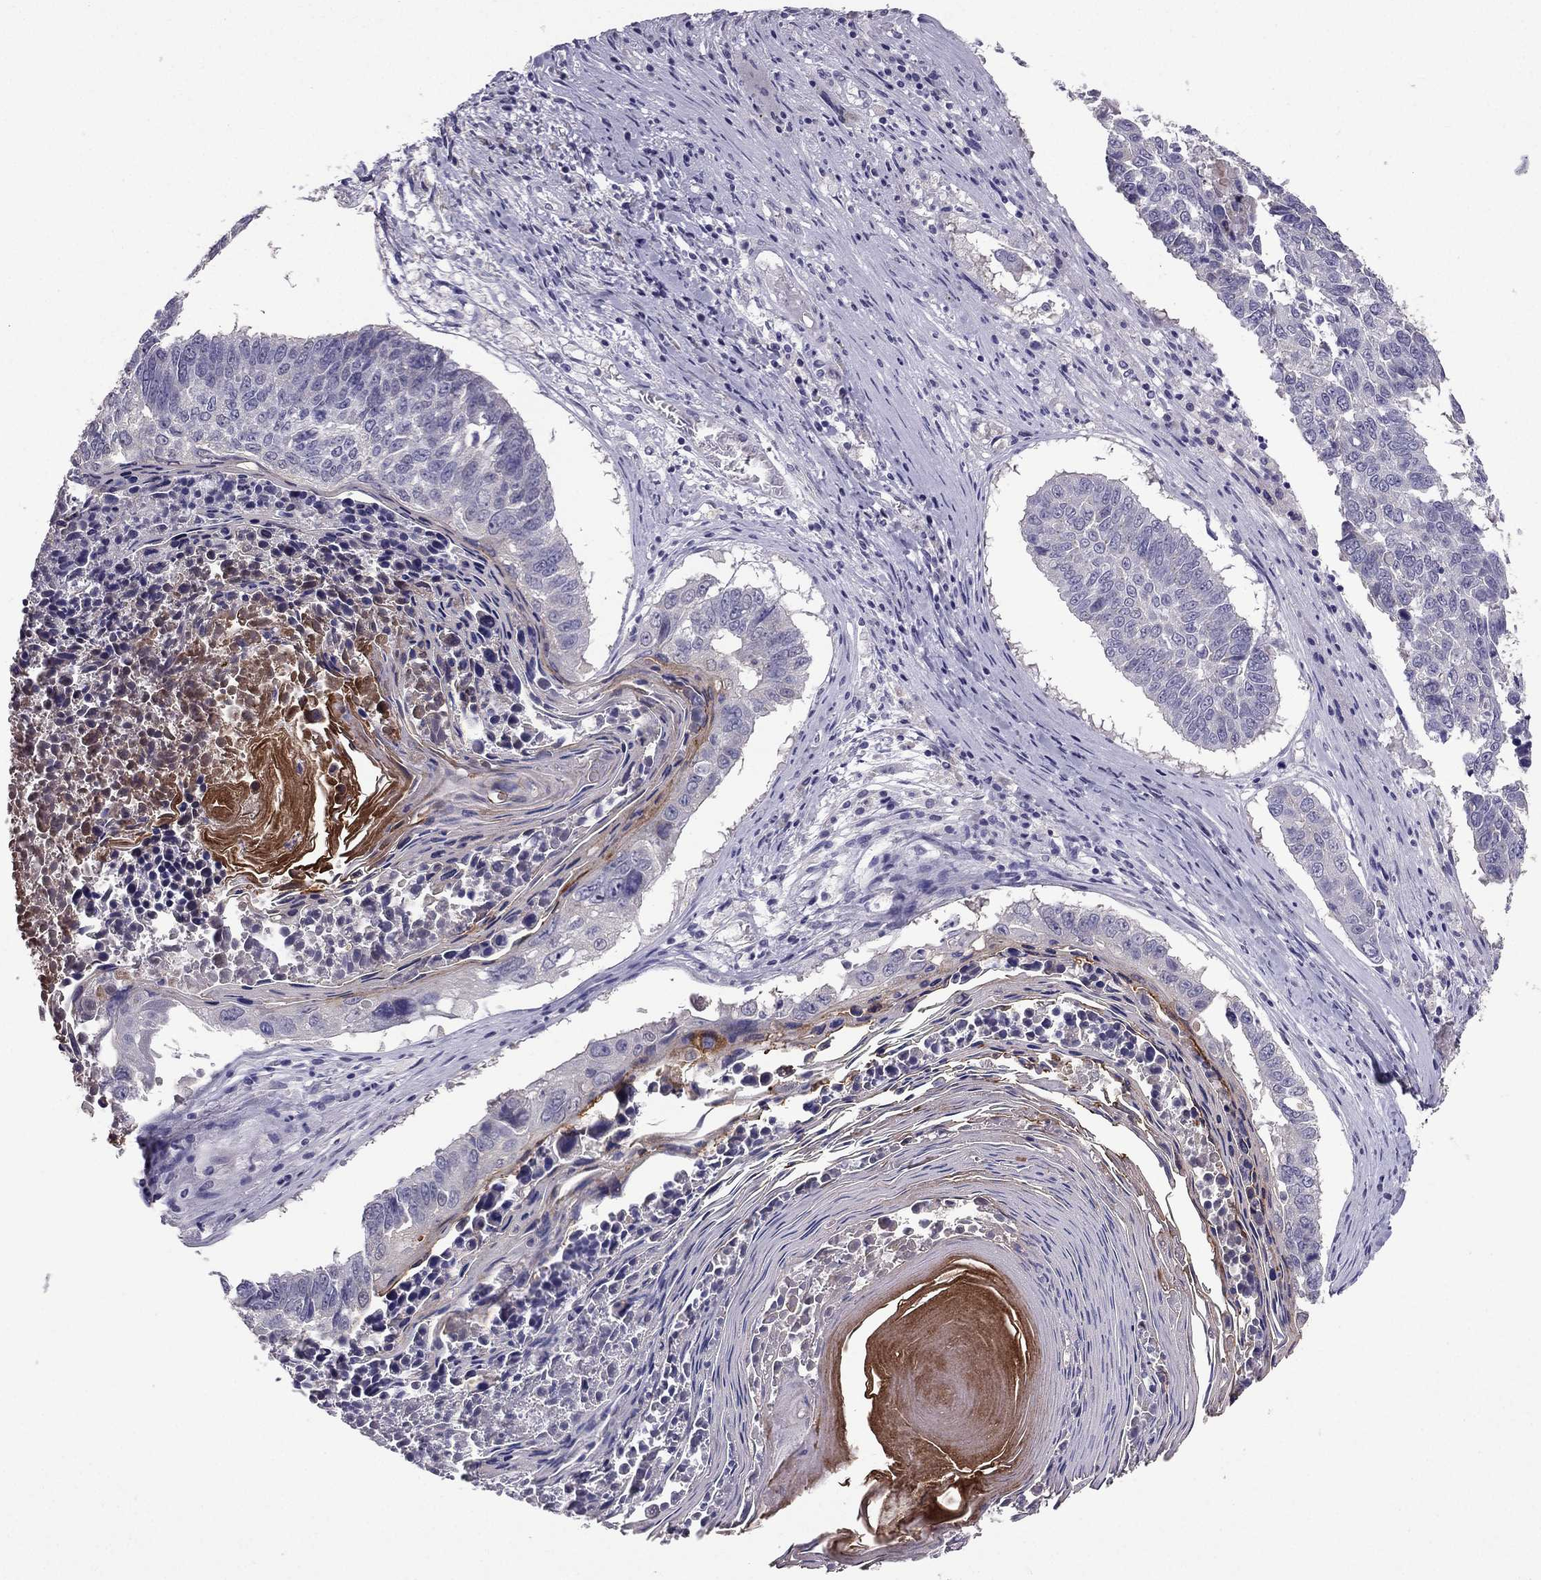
{"staining": {"intensity": "negative", "quantity": "none", "location": "none"}, "tissue": "lung cancer", "cell_type": "Tumor cells", "image_type": "cancer", "snomed": [{"axis": "morphology", "description": "Squamous cell carcinoma, NOS"}, {"axis": "topography", "description": "Lung"}], "caption": "IHC histopathology image of neoplastic tissue: human lung squamous cell carcinoma stained with DAB exhibits no significant protein staining in tumor cells.", "gene": "SCG5", "patient": {"sex": "male", "age": 73}}